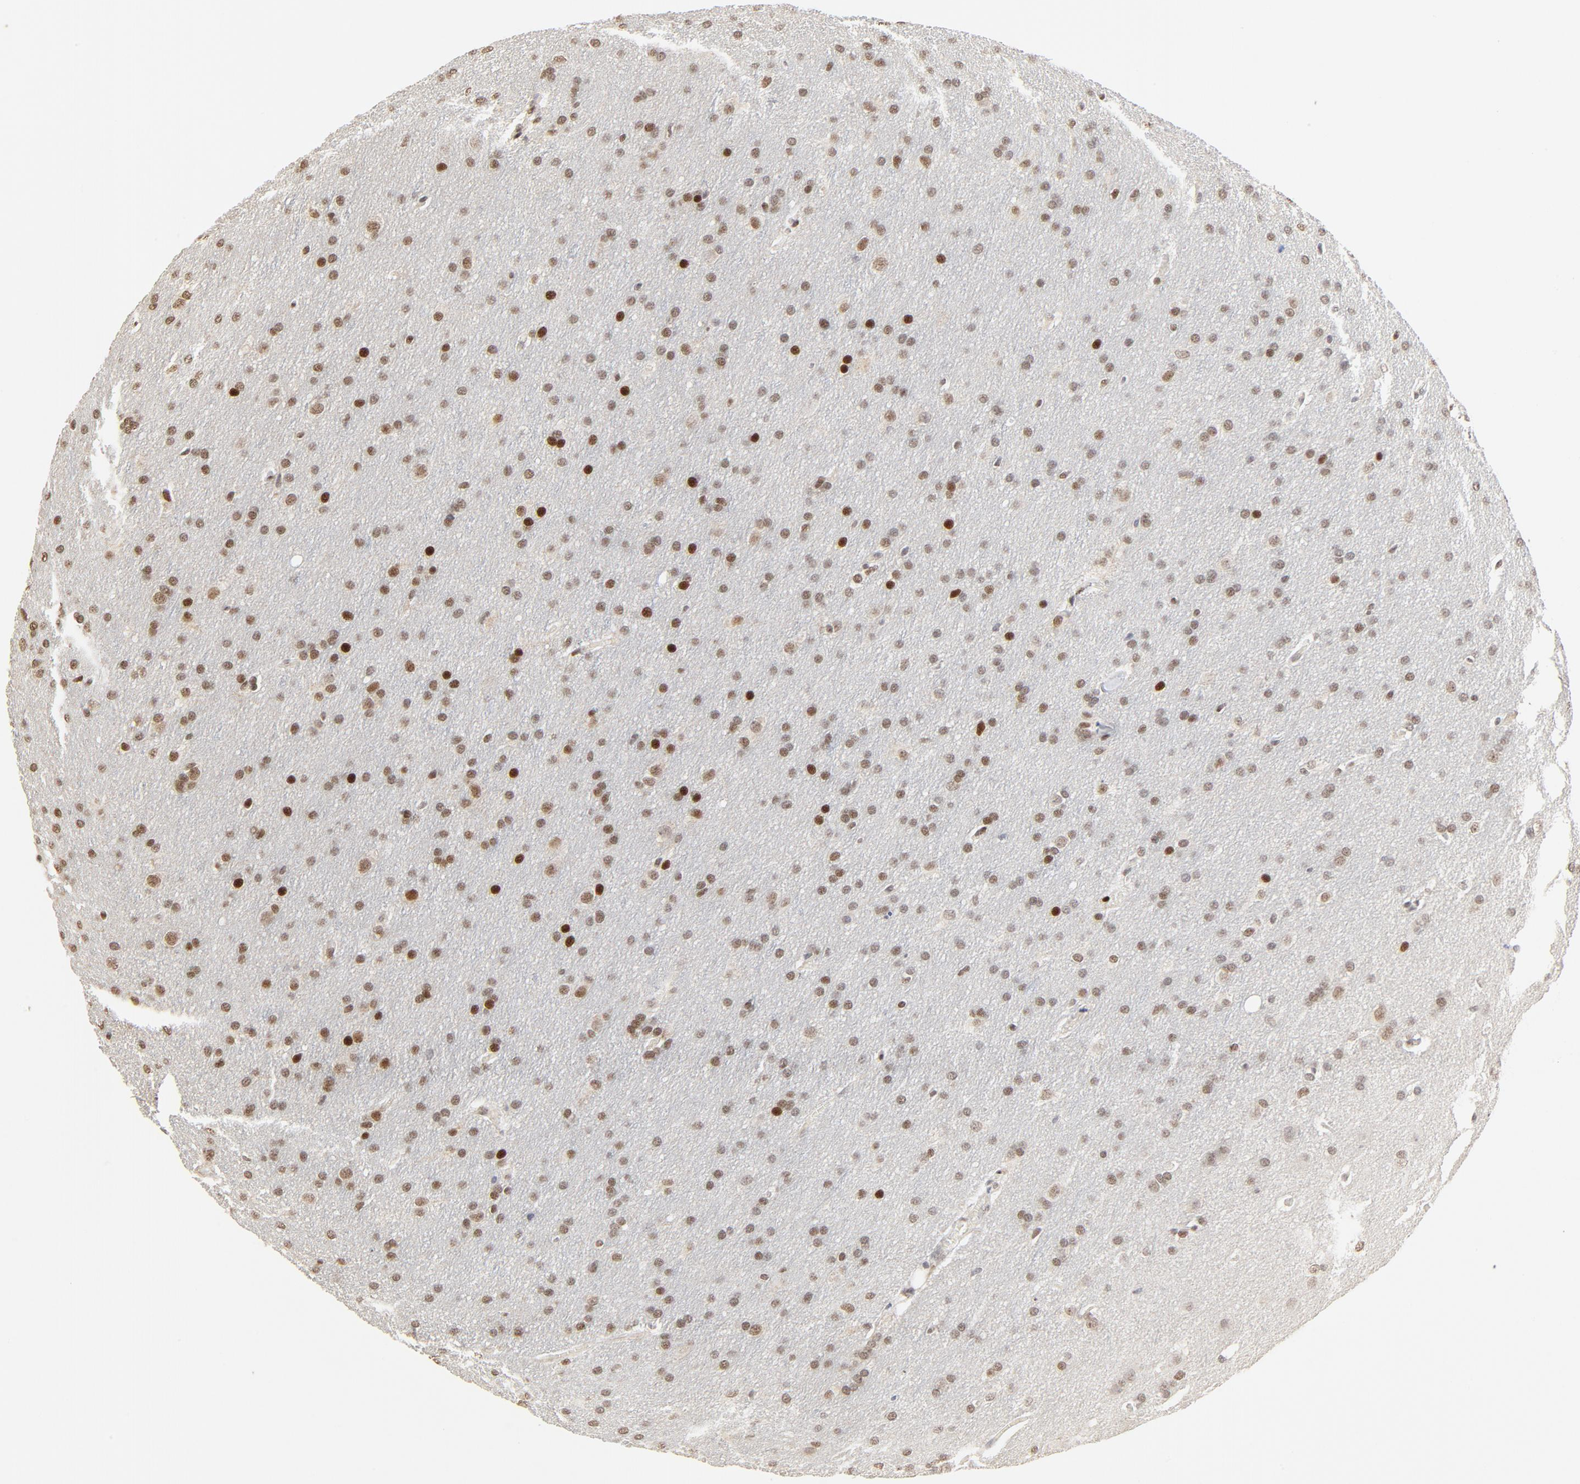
{"staining": {"intensity": "moderate", "quantity": ">75%", "location": "nuclear"}, "tissue": "glioma", "cell_type": "Tumor cells", "image_type": "cancer", "snomed": [{"axis": "morphology", "description": "Glioma, malignant, High grade"}, {"axis": "topography", "description": "Brain"}], "caption": "Immunohistochemistry photomicrograph of human high-grade glioma (malignant) stained for a protein (brown), which shows medium levels of moderate nuclear expression in approximately >75% of tumor cells.", "gene": "GTF2I", "patient": {"sex": "female", "age": 59}}